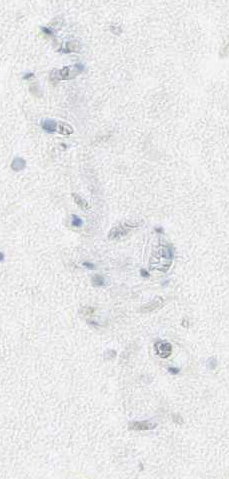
{"staining": {"intensity": "negative", "quantity": "none", "location": "none"}, "tissue": "hippocampus", "cell_type": "Glial cells", "image_type": "normal", "snomed": [{"axis": "morphology", "description": "Normal tissue, NOS"}, {"axis": "topography", "description": "Hippocampus"}], "caption": "The micrograph reveals no staining of glial cells in normal hippocampus. (Brightfield microscopy of DAB (3,3'-diaminobenzidine) IHC at high magnification).", "gene": "MLLT10", "patient": {"sex": "male", "age": 45}}